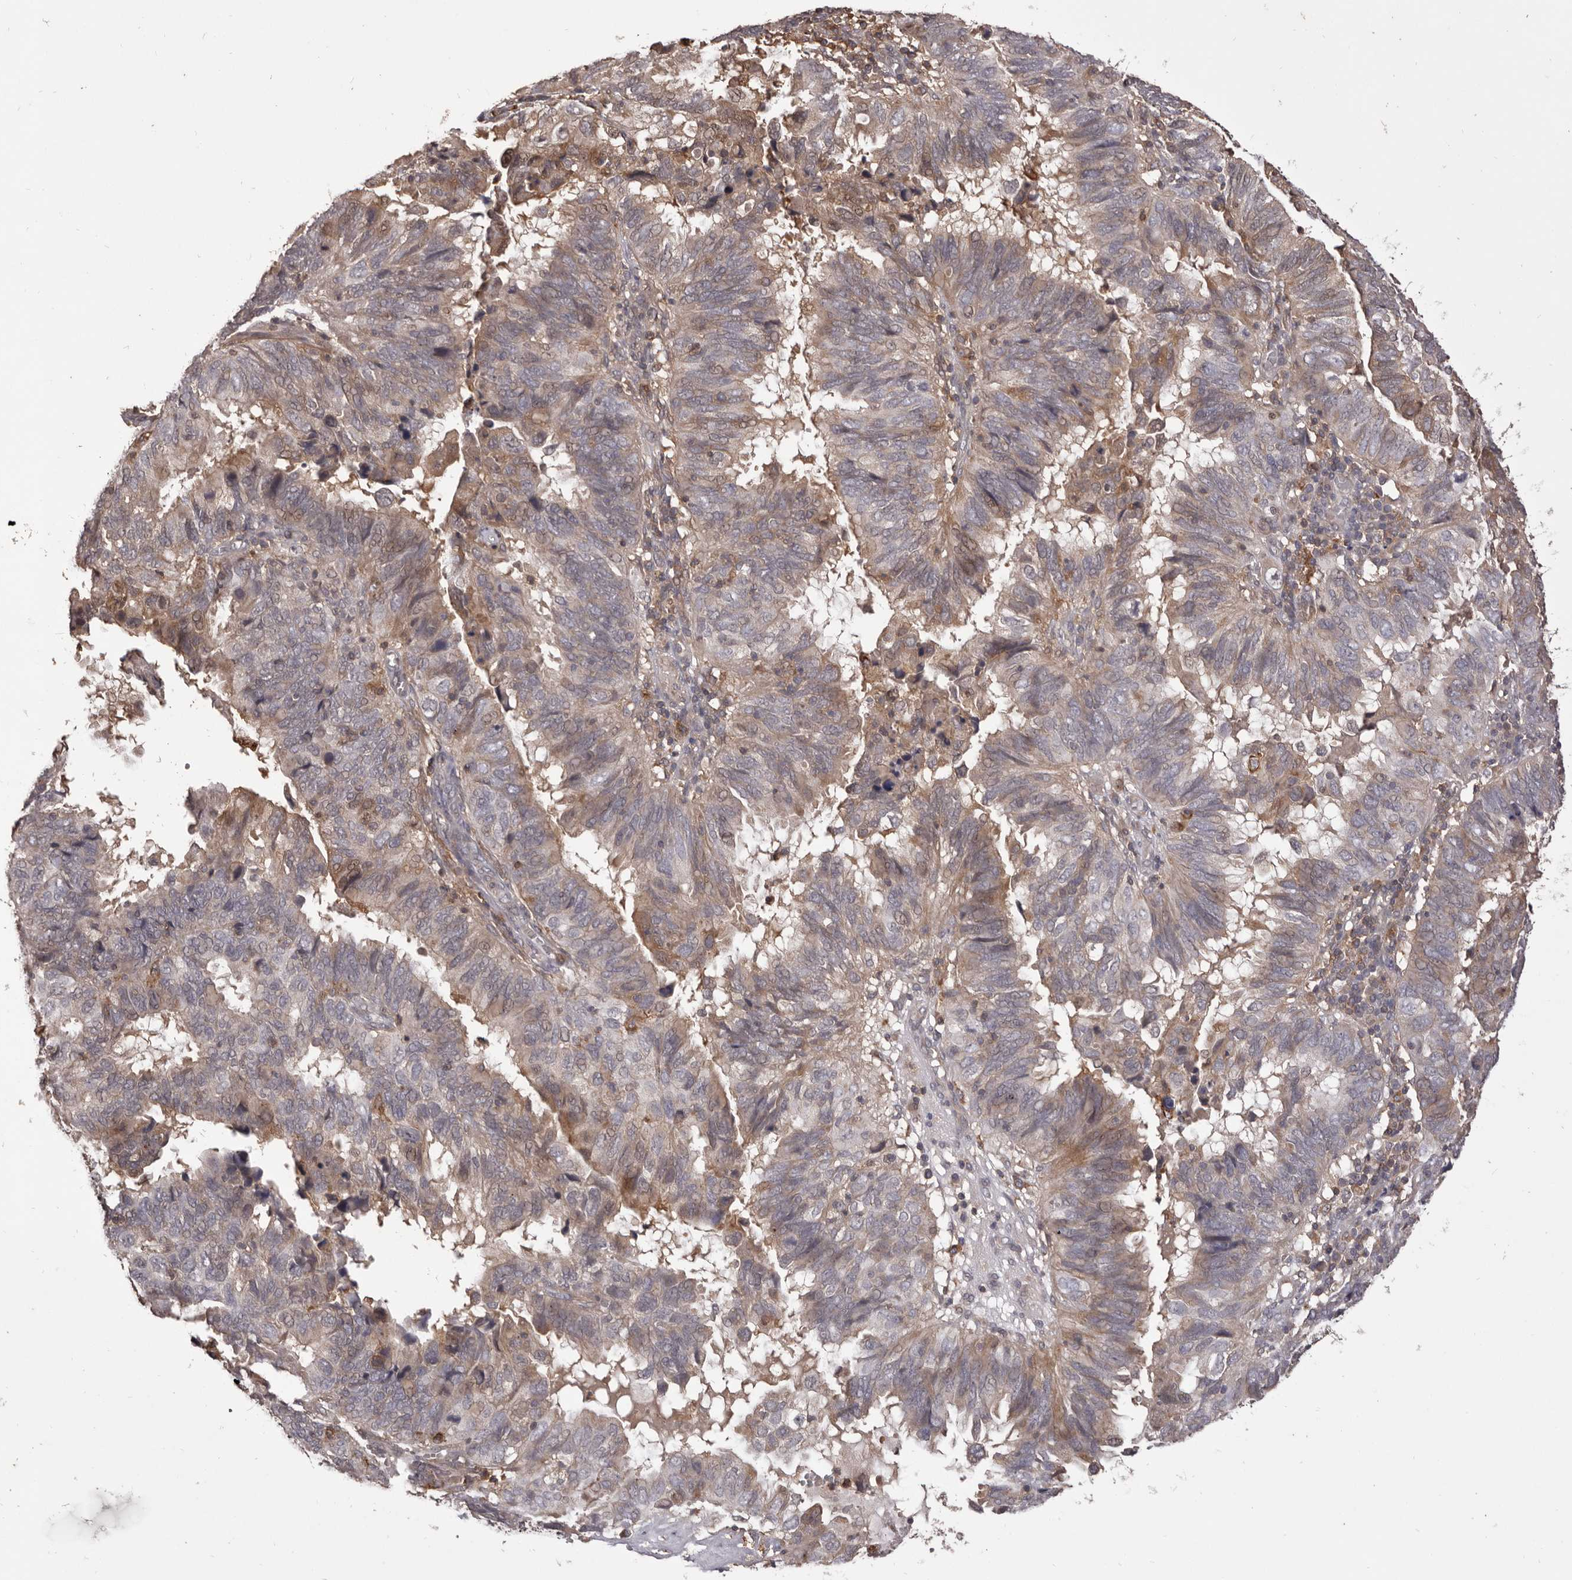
{"staining": {"intensity": "weak", "quantity": "25%-75%", "location": "cytoplasmic/membranous"}, "tissue": "endometrial cancer", "cell_type": "Tumor cells", "image_type": "cancer", "snomed": [{"axis": "morphology", "description": "Adenocarcinoma, NOS"}, {"axis": "topography", "description": "Uterus"}], "caption": "A micrograph of human adenocarcinoma (endometrial) stained for a protein shows weak cytoplasmic/membranous brown staining in tumor cells. The protein of interest is shown in brown color, while the nuclei are stained blue.", "gene": "GLIPR2", "patient": {"sex": "female", "age": 77}}